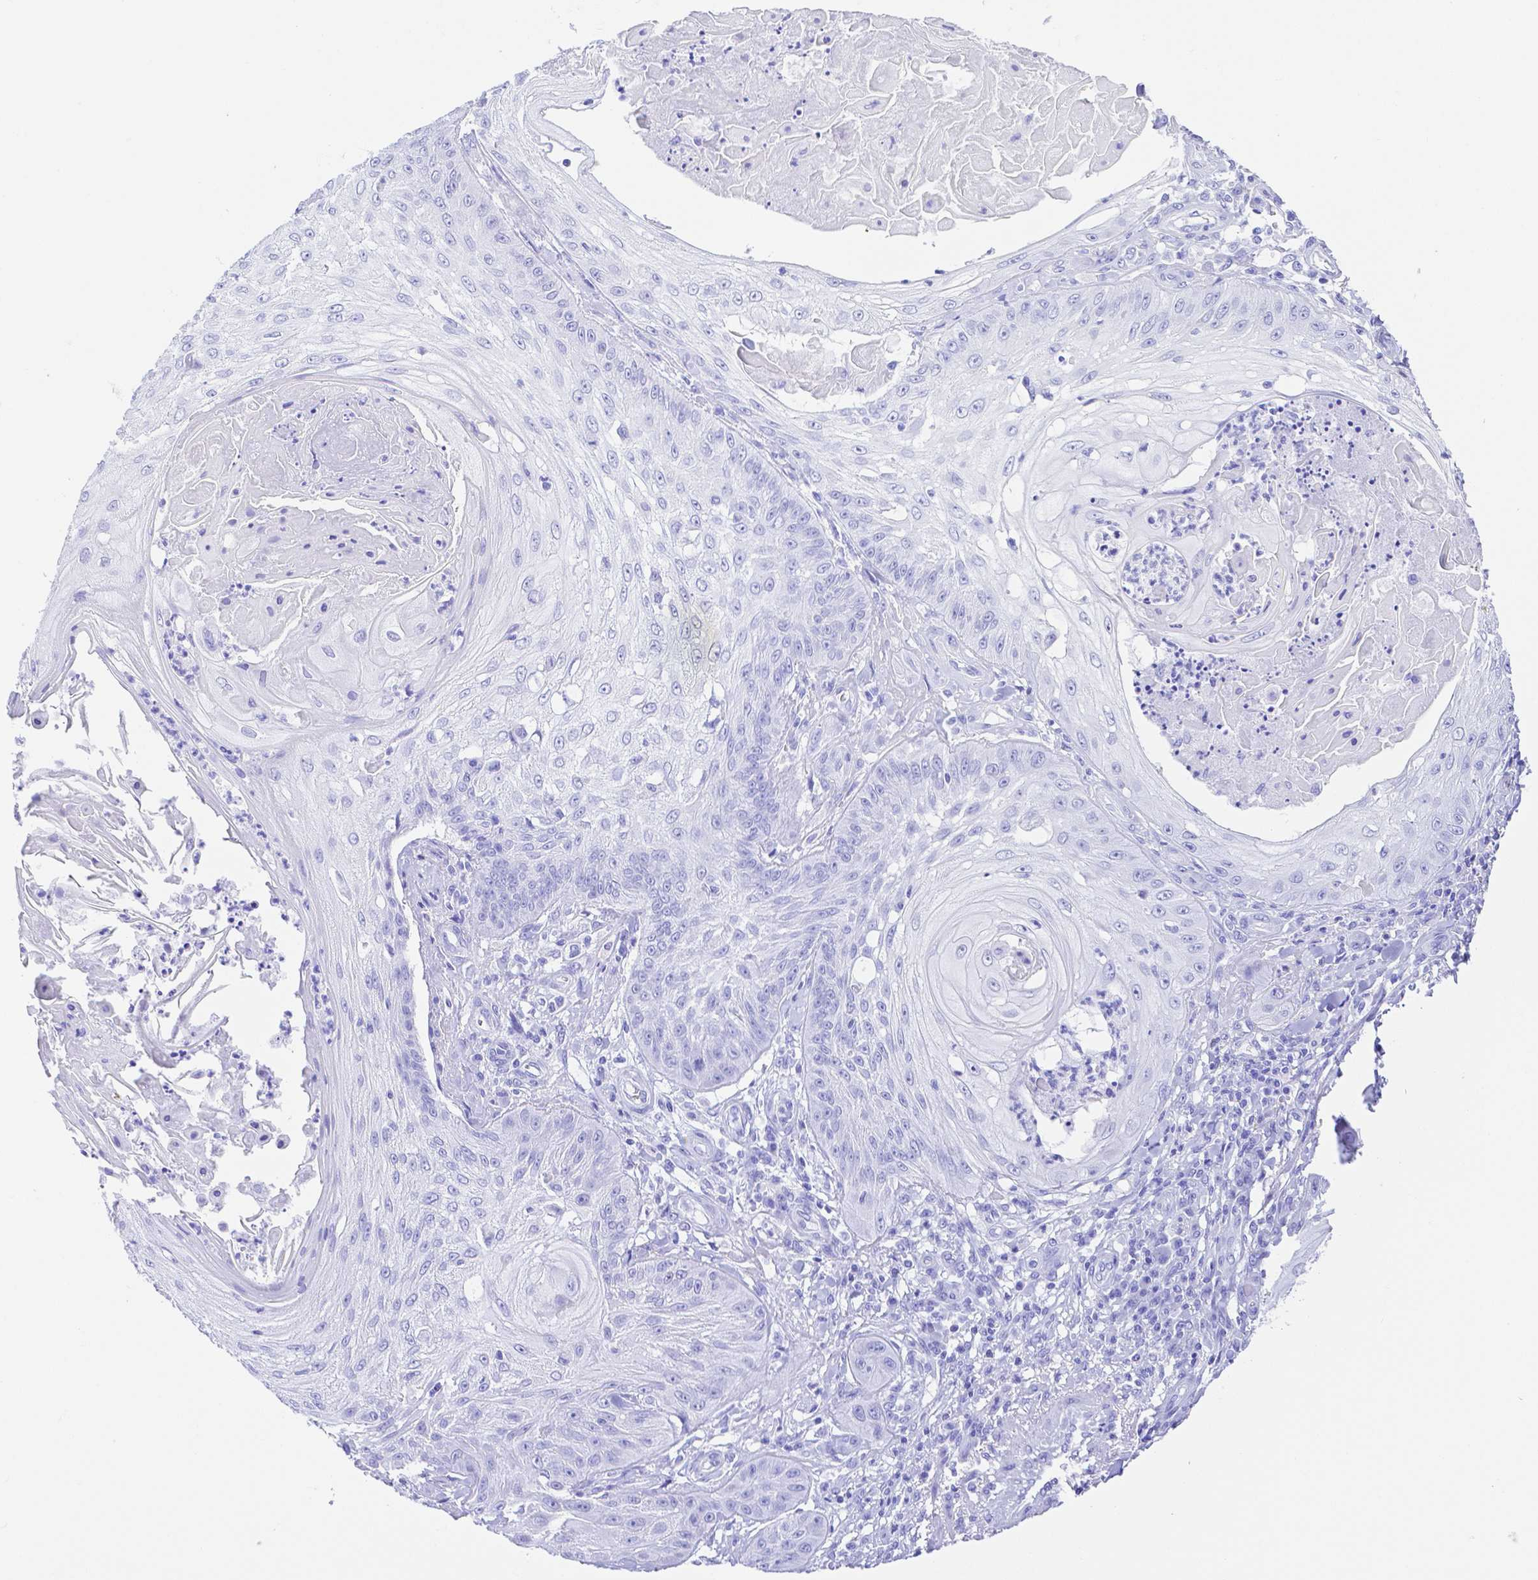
{"staining": {"intensity": "negative", "quantity": "none", "location": "none"}, "tissue": "skin cancer", "cell_type": "Tumor cells", "image_type": "cancer", "snomed": [{"axis": "morphology", "description": "Squamous cell carcinoma, NOS"}, {"axis": "topography", "description": "Skin"}], "caption": "Immunohistochemical staining of skin squamous cell carcinoma reveals no significant positivity in tumor cells.", "gene": "SMR3A", "patient": {"sex": "male", "age": 70}}